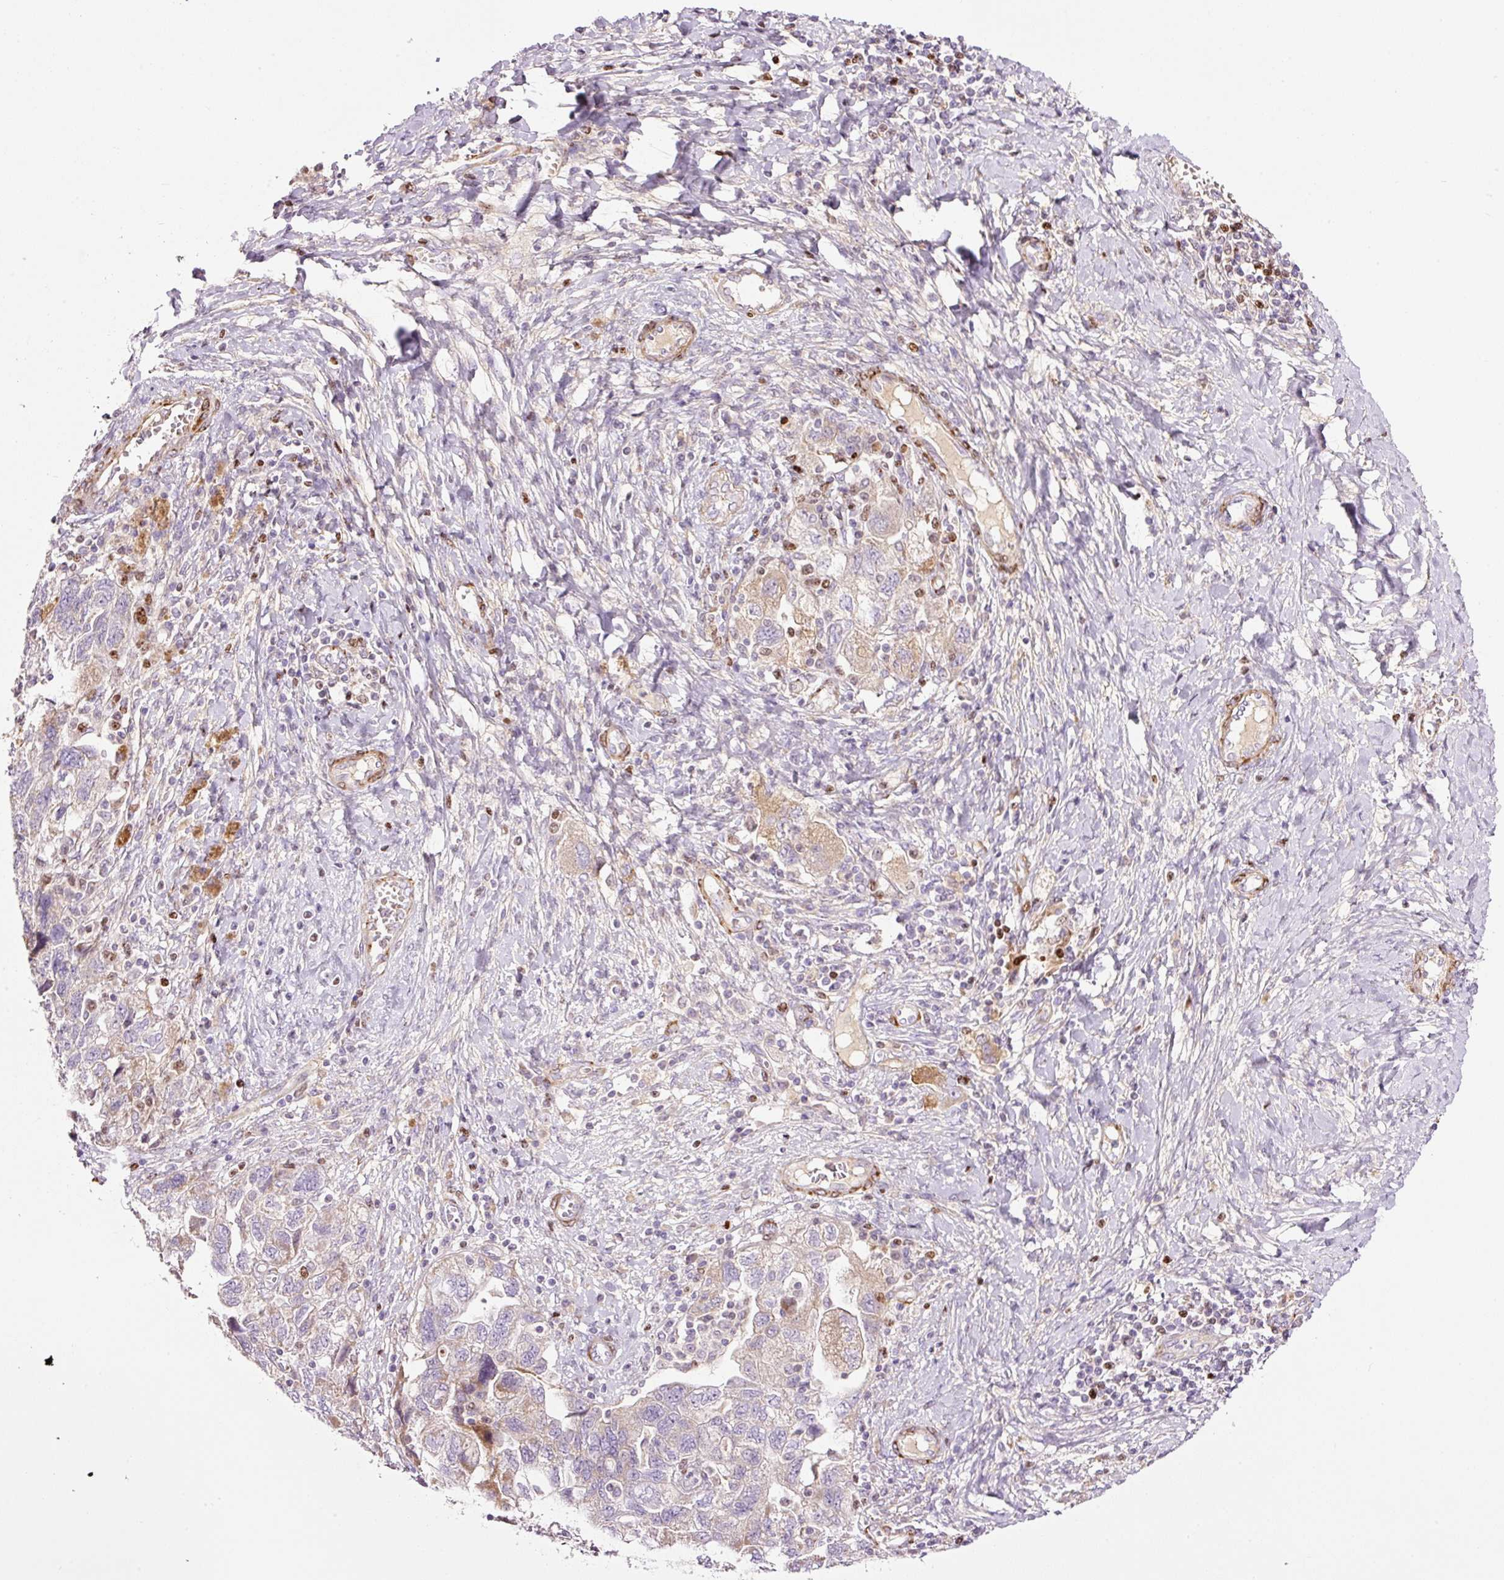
{"staining": {"intensity": "weak", "quantity": "<25%", "location": "cytoplasmic/membranous"}, "tissue": "ovarian cancer", "cell_type": "Tumor cells", "image_type": "cancer", "snomed": [{"axis": "morphology", "description": "Carcinoma, NOS"}, {"axis": "morphology", "description": "Cystadenocarcinoma, serous, NOS"}, {"axis": "topography", "description": "Ovary"}], "caption": "Tumor cells show no significant protein positivity in ovarian cancer (carcinoma).", "gene": "TMEM8B", "patient": {"sex": "female", "age": 69}}